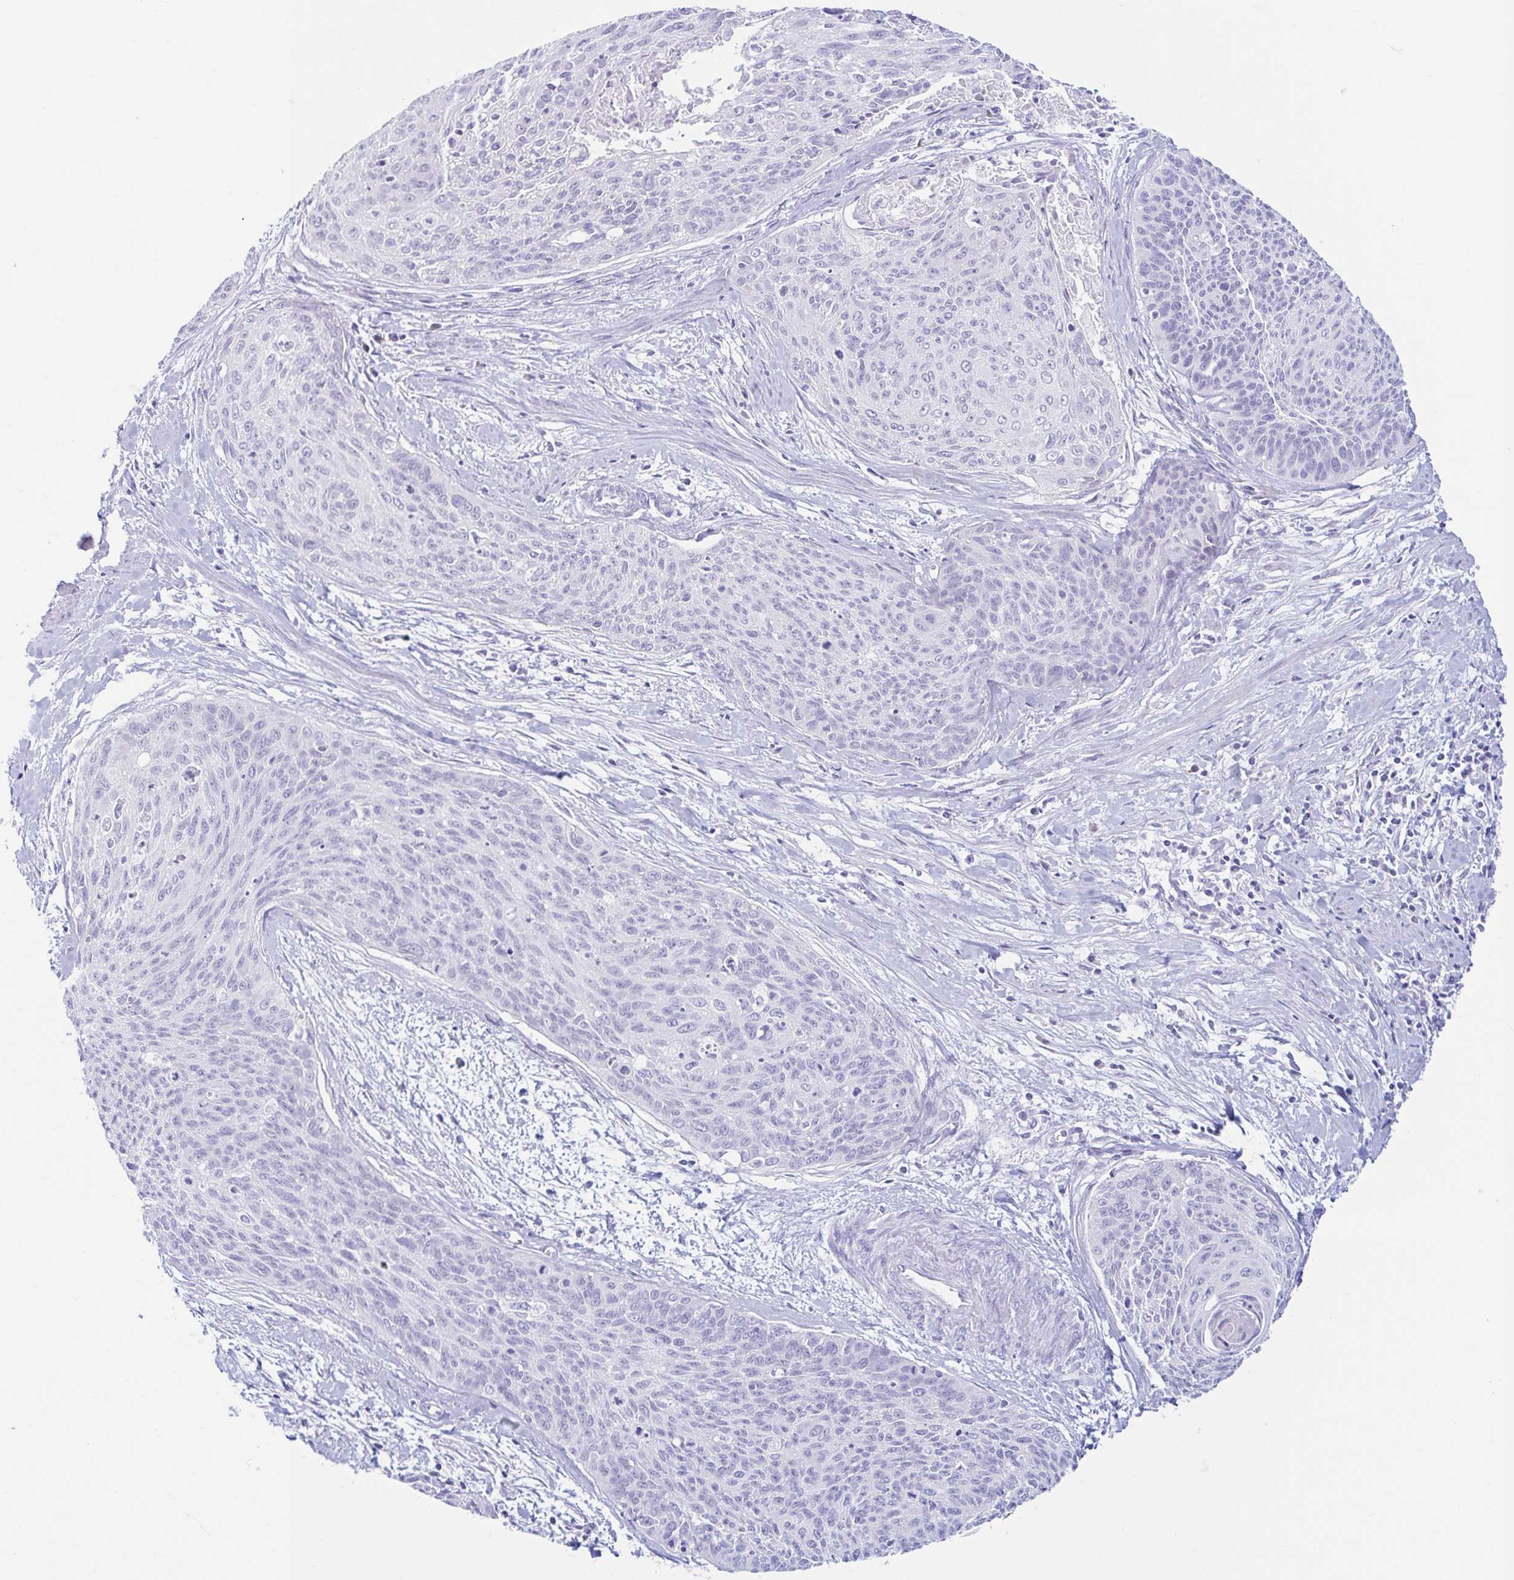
{"staining": {"intensity": "negative", "quantity": "none", "location": "none"}, "tissue": "cervical cancer", "cell_type": "Tumor cells", "image_type": "cancer", "snomed": [{"axis": "morphology", "description": "Squamous cell carcinoma, NOS"}, {"axis": "topography", "description": "Cervix"}], "caption": "Tumor cells show no significant positivity in cervical cancer (squamous cell carcinoma).", "gene": "BEST1", "patient": {"sex": "female", "age": 55}}